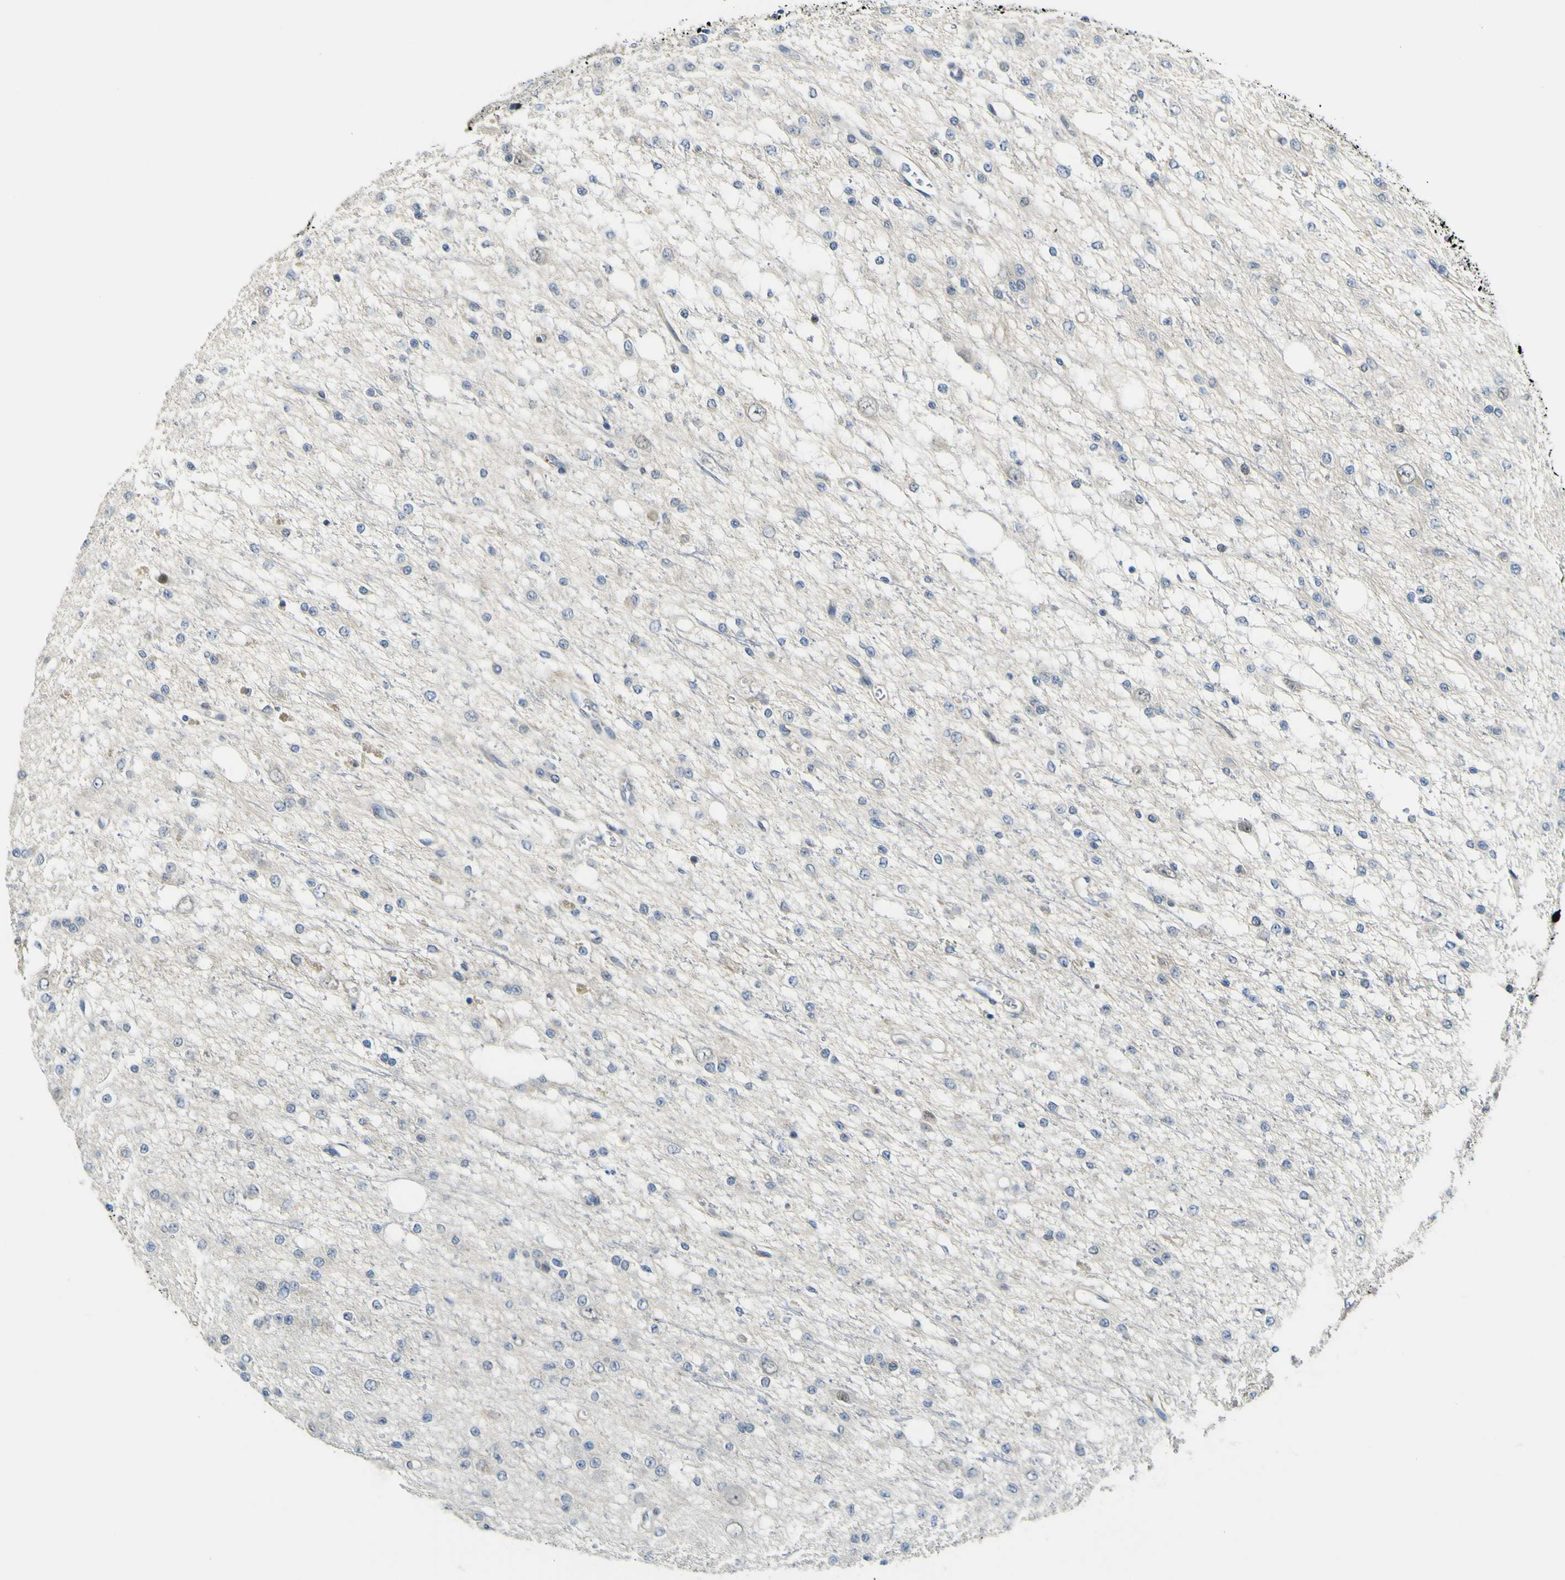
{"staining": {"intensity": "negative", "quantity": "none", "location": "none"}, "tissue": "glioma", "cell_type": "Tumor cells", "image_type": "cancer", "snomed": [{"axis": "morphology", "description": "Glioma, malignant, Low grade"}, {"axis": "topography", "description": "Brain"}], "caption": "Immunohistochemistry micrograph of human glioma stained for a protein (brown), which demonstrates no expression in tumor cells.", "gene": "KDM7A", "patient": {"sex": "male", "age": 38}}